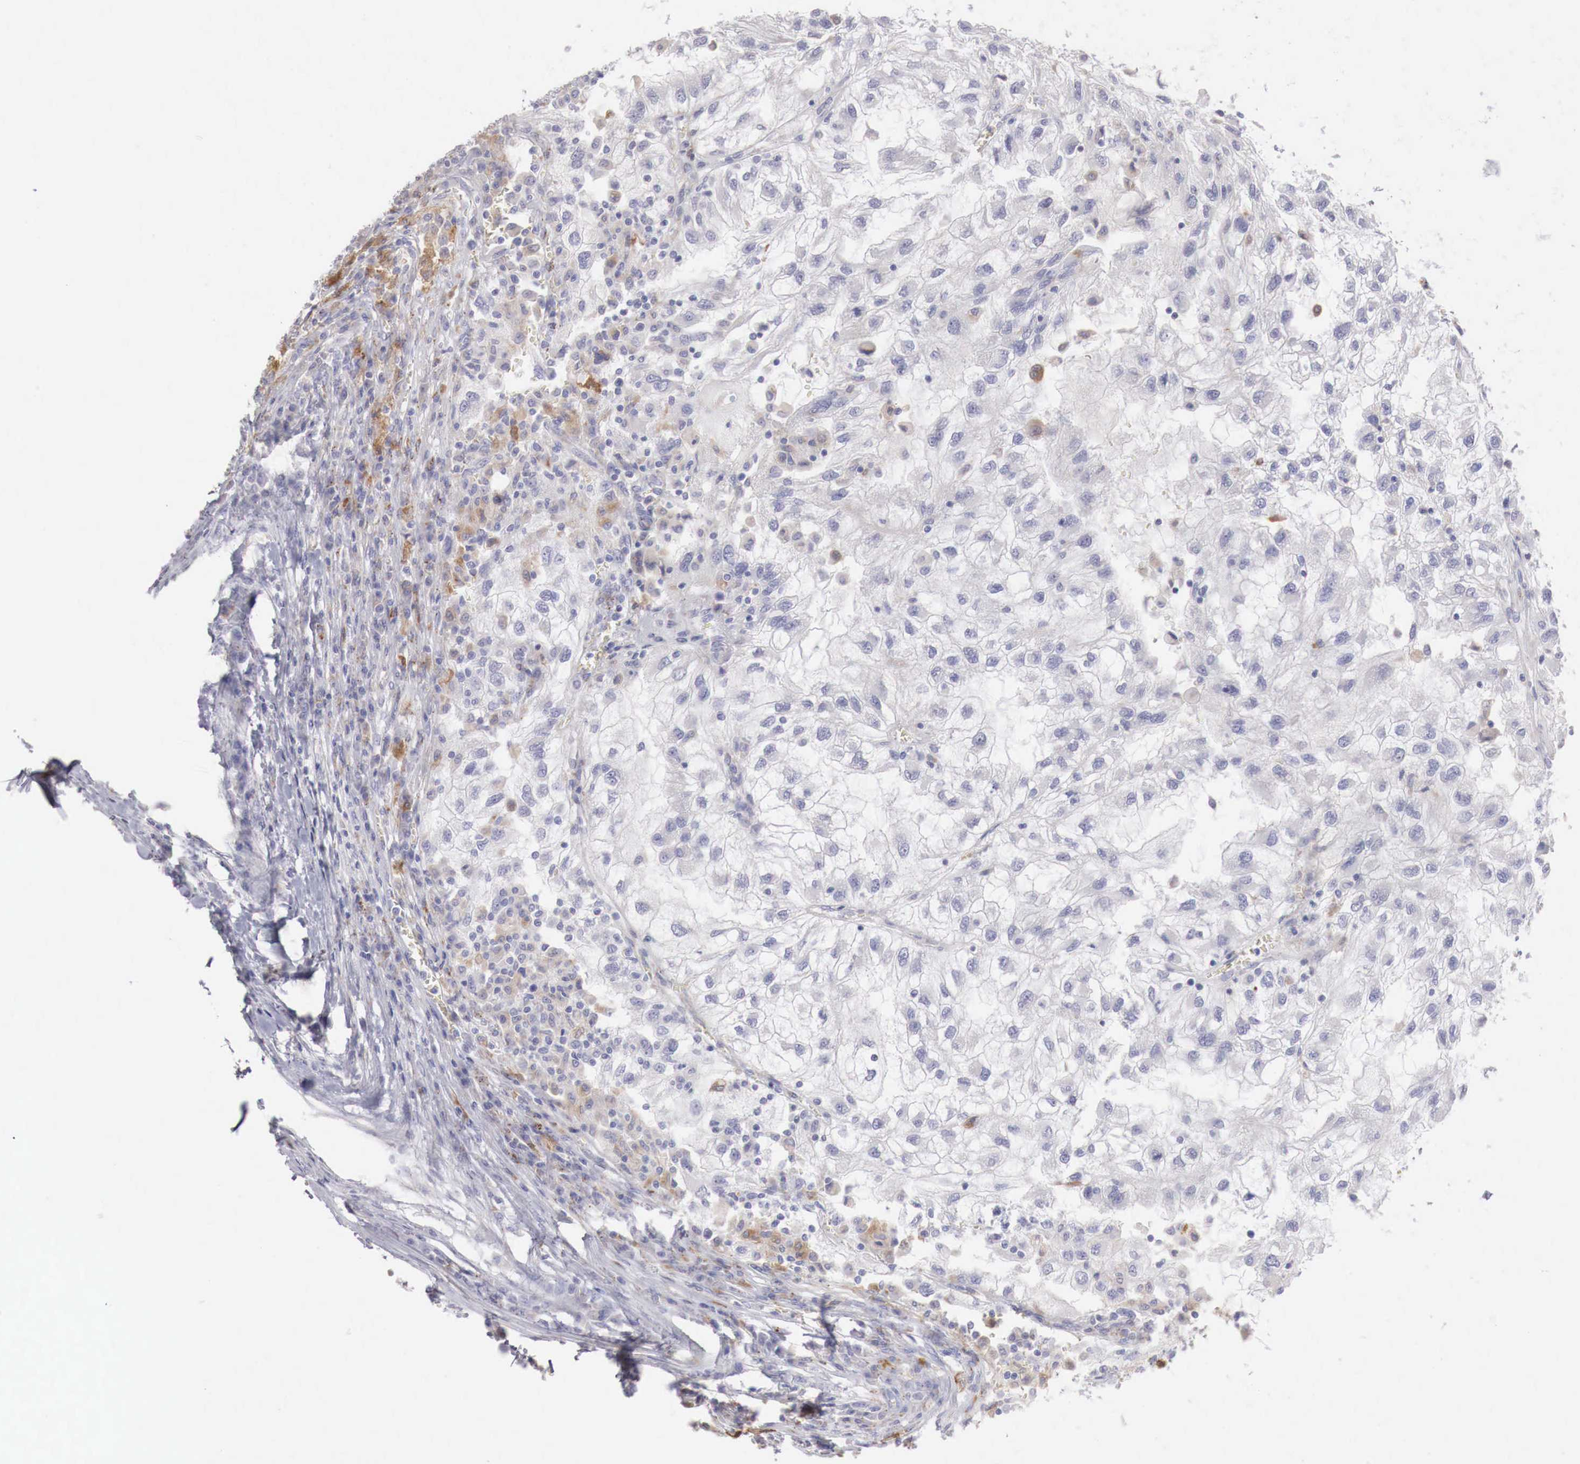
{"staining": {"intensity": "negative", "quantity": "none", "location": "none"}, "tissue": "renal cancer", "cell_type": "Tumor cells", "image_type": "cancer", "snomed": [{"axis": "morphology", "description": "Normal tissue, NOS"}, {"axis": "morphology", "description": "Adenocarcinoma, NOS"}, {"axis": "topography", "description": "Kidney"}], "caption": "High power microscopy image of an IHC histopathology image of renal cancer (adenocarcinoma), revealing no significant staining in tumor cells. (DAB (3,3'-diaminobenzidine) immunohistochemistry with hematoxylin counter stain).", "gene": "GLA", "patient": {"sex": "male", "age": 71}}